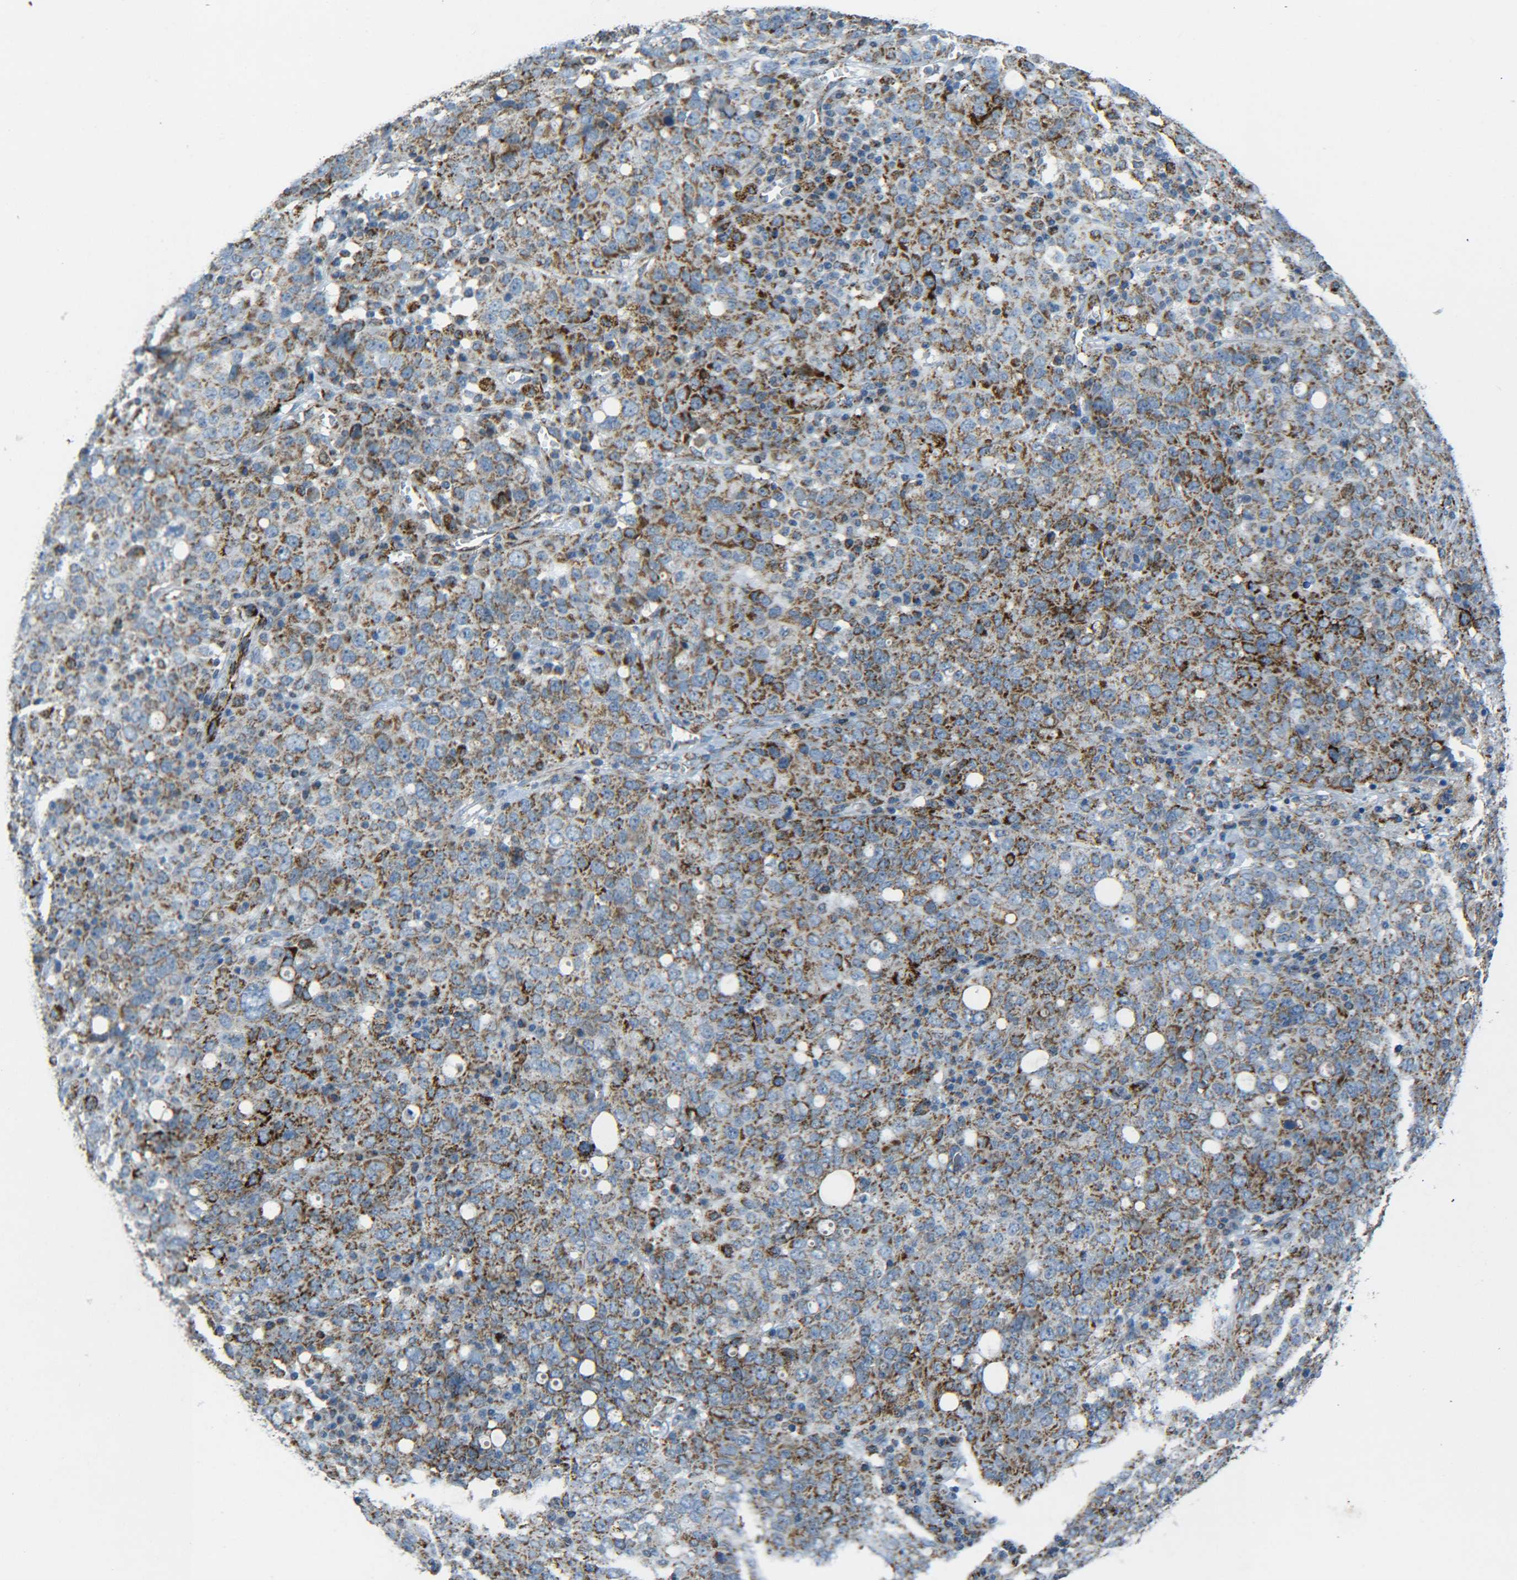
{"staining": {"intensity": "strong", "quantity": ">75%", "location": "cytoplasmic/membranous"}, "tissue": "ovarian cancer", "cell_type": "Tumor cells", "image_type": "cancer", "snomed": [{"axis": "morphology", "description": "Carcinoma, endometroid"}, {"axis": "topography", "description": "Ovary"}], "caption": "Immunohistochemistry of ovarian endometroid carcinoma exhibits high levels of strong cytoplasmic/membranous expression in about >75% of tumor cells.", "gene": "CYB5R1", "patient": {"sex": "female", "age": 62}}